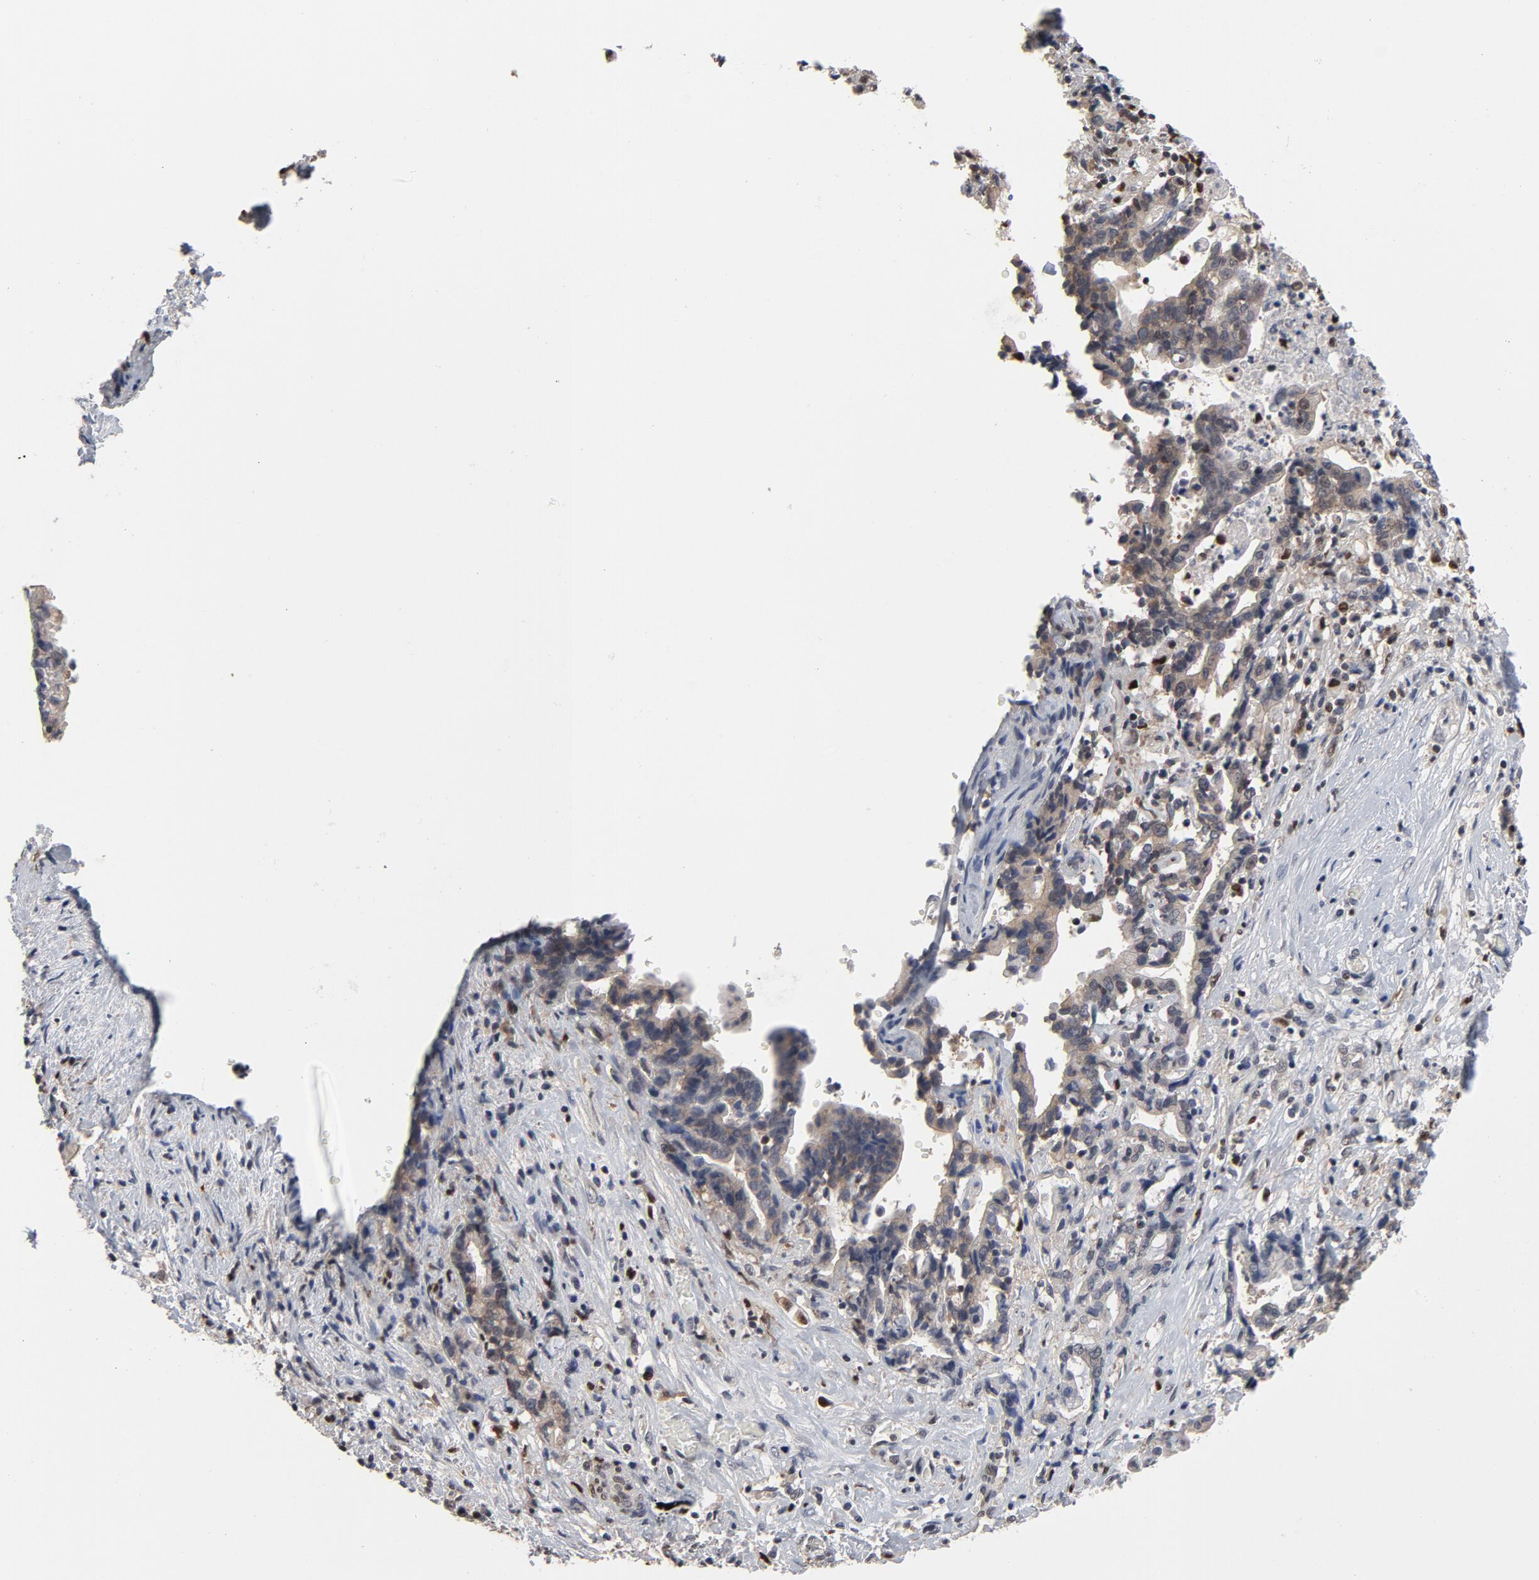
{"staining": {"intensity": "moderate", "quantity": "25%-75%", "location": "cytoplasmic/membranous"}, "tissue": "liver cancer", "cell_type": "Tumor cells", "image_type": "cancer", "snomed": [{"axis": "morphology", "description": "Cholangiocarcinoma"}, {"axis": "topography", "description": "Liver"}], "caption": "IHC histopathology image of neoplastic tissue: human liver cancer (cholangiocarcinoma) stained using immunohistochemistry demonstrates medium levels of moderate protein expression localized specifically in the cytoplasmic/membranous of tumor cells, appearing as a cytoplasmic/membranous brown color.", "gene": "NFKB1", "patient": {"sex": "male", "age": 57}}